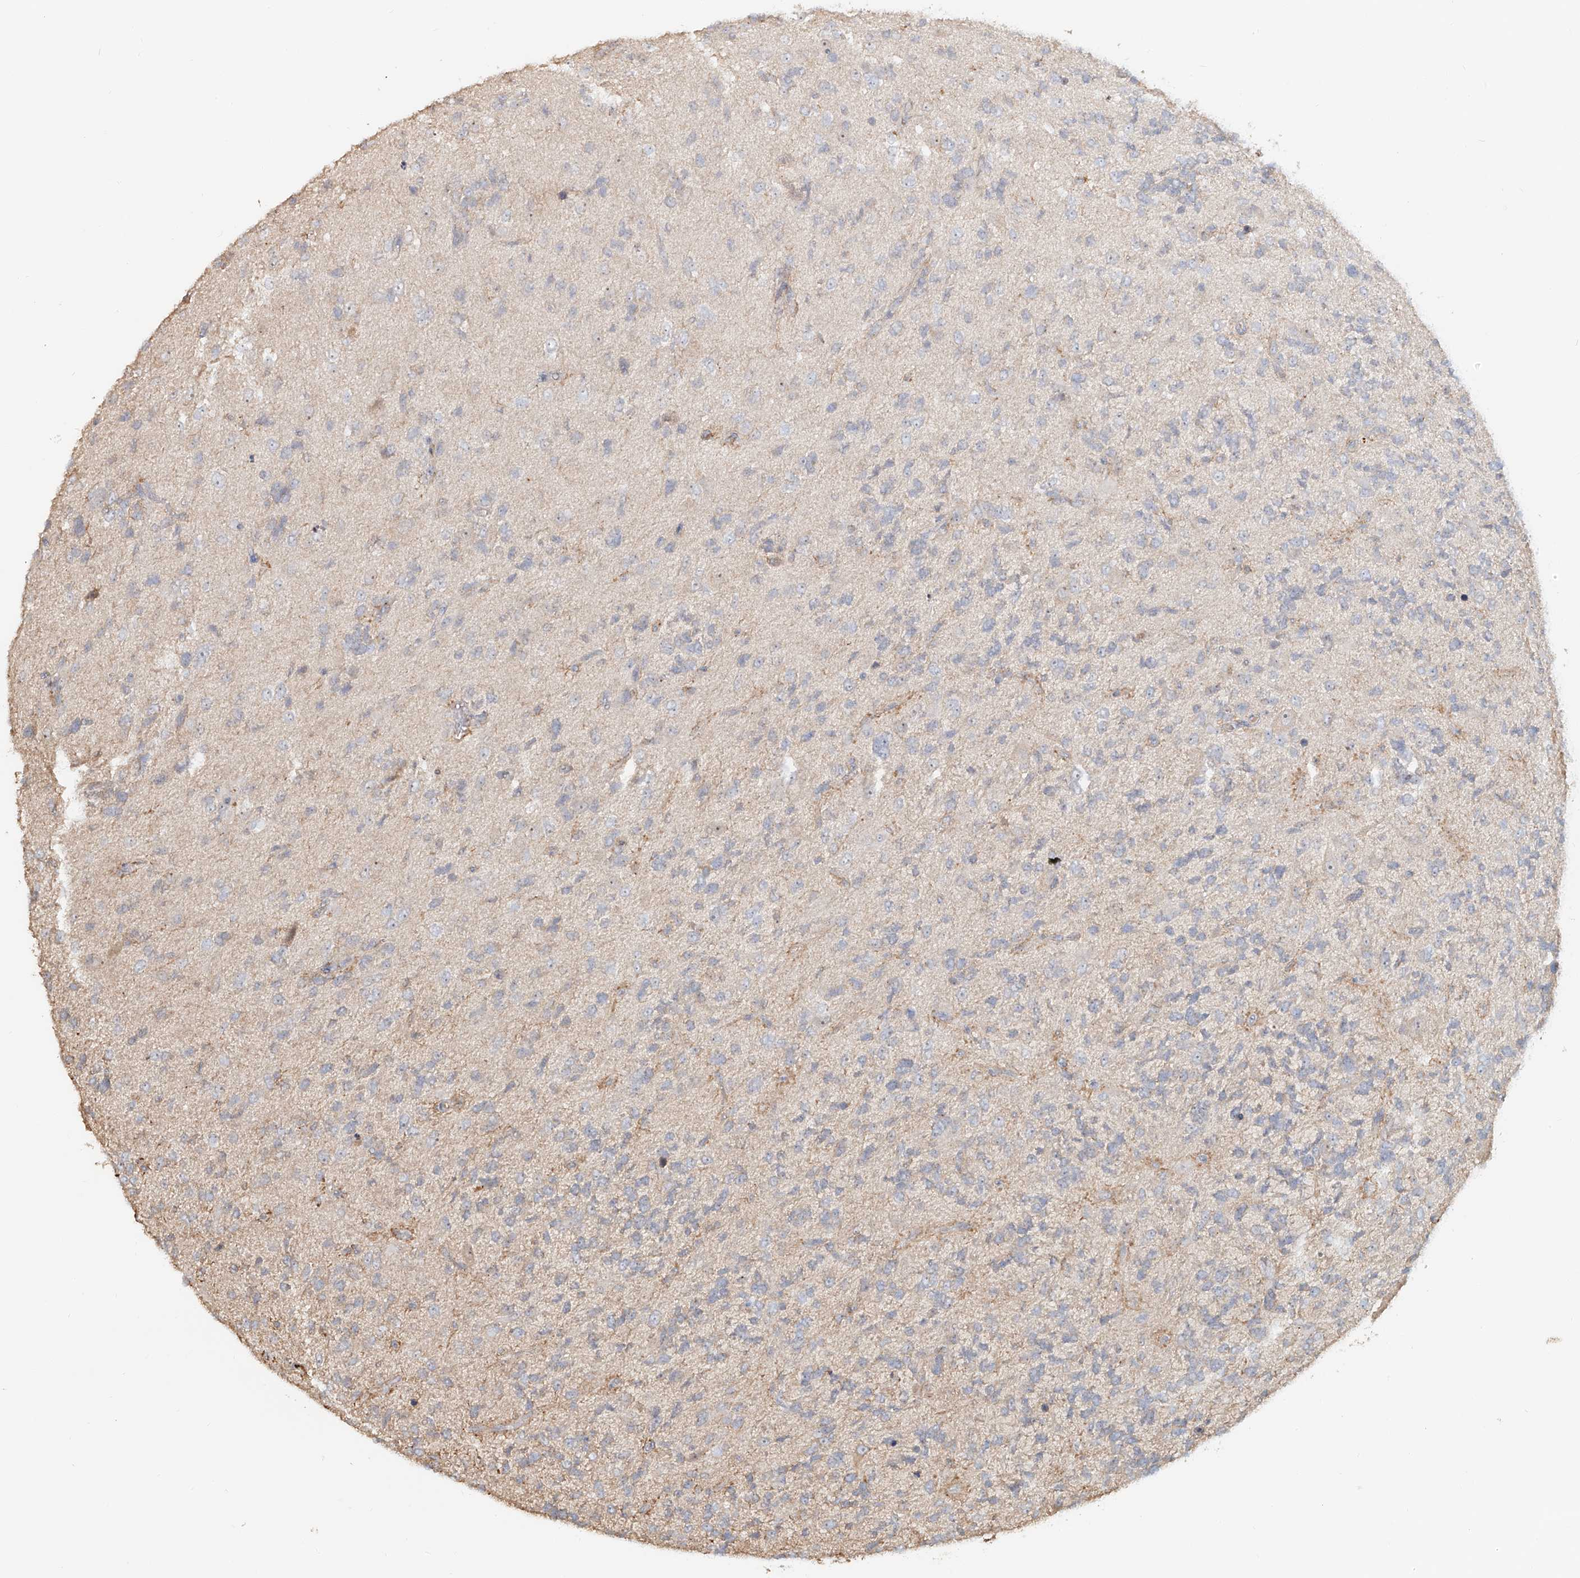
{"staining": {"intensity": "negative", "quantity": "none", "location": "none"}, "tissue": "glioma", "cell_type": "Tumor cells", "image_type": "cancer", "snomed": [{"axis": "morphology", "description": "Glioma, malignant, High grade"}, {"axis": "topography", "description": "Brain"}], "caption": "Protein analysis of glioma exhibits no significant expression in tumor cells.", "gene": "NPHS1", "patient": {"sex": "female", "age": 58}}